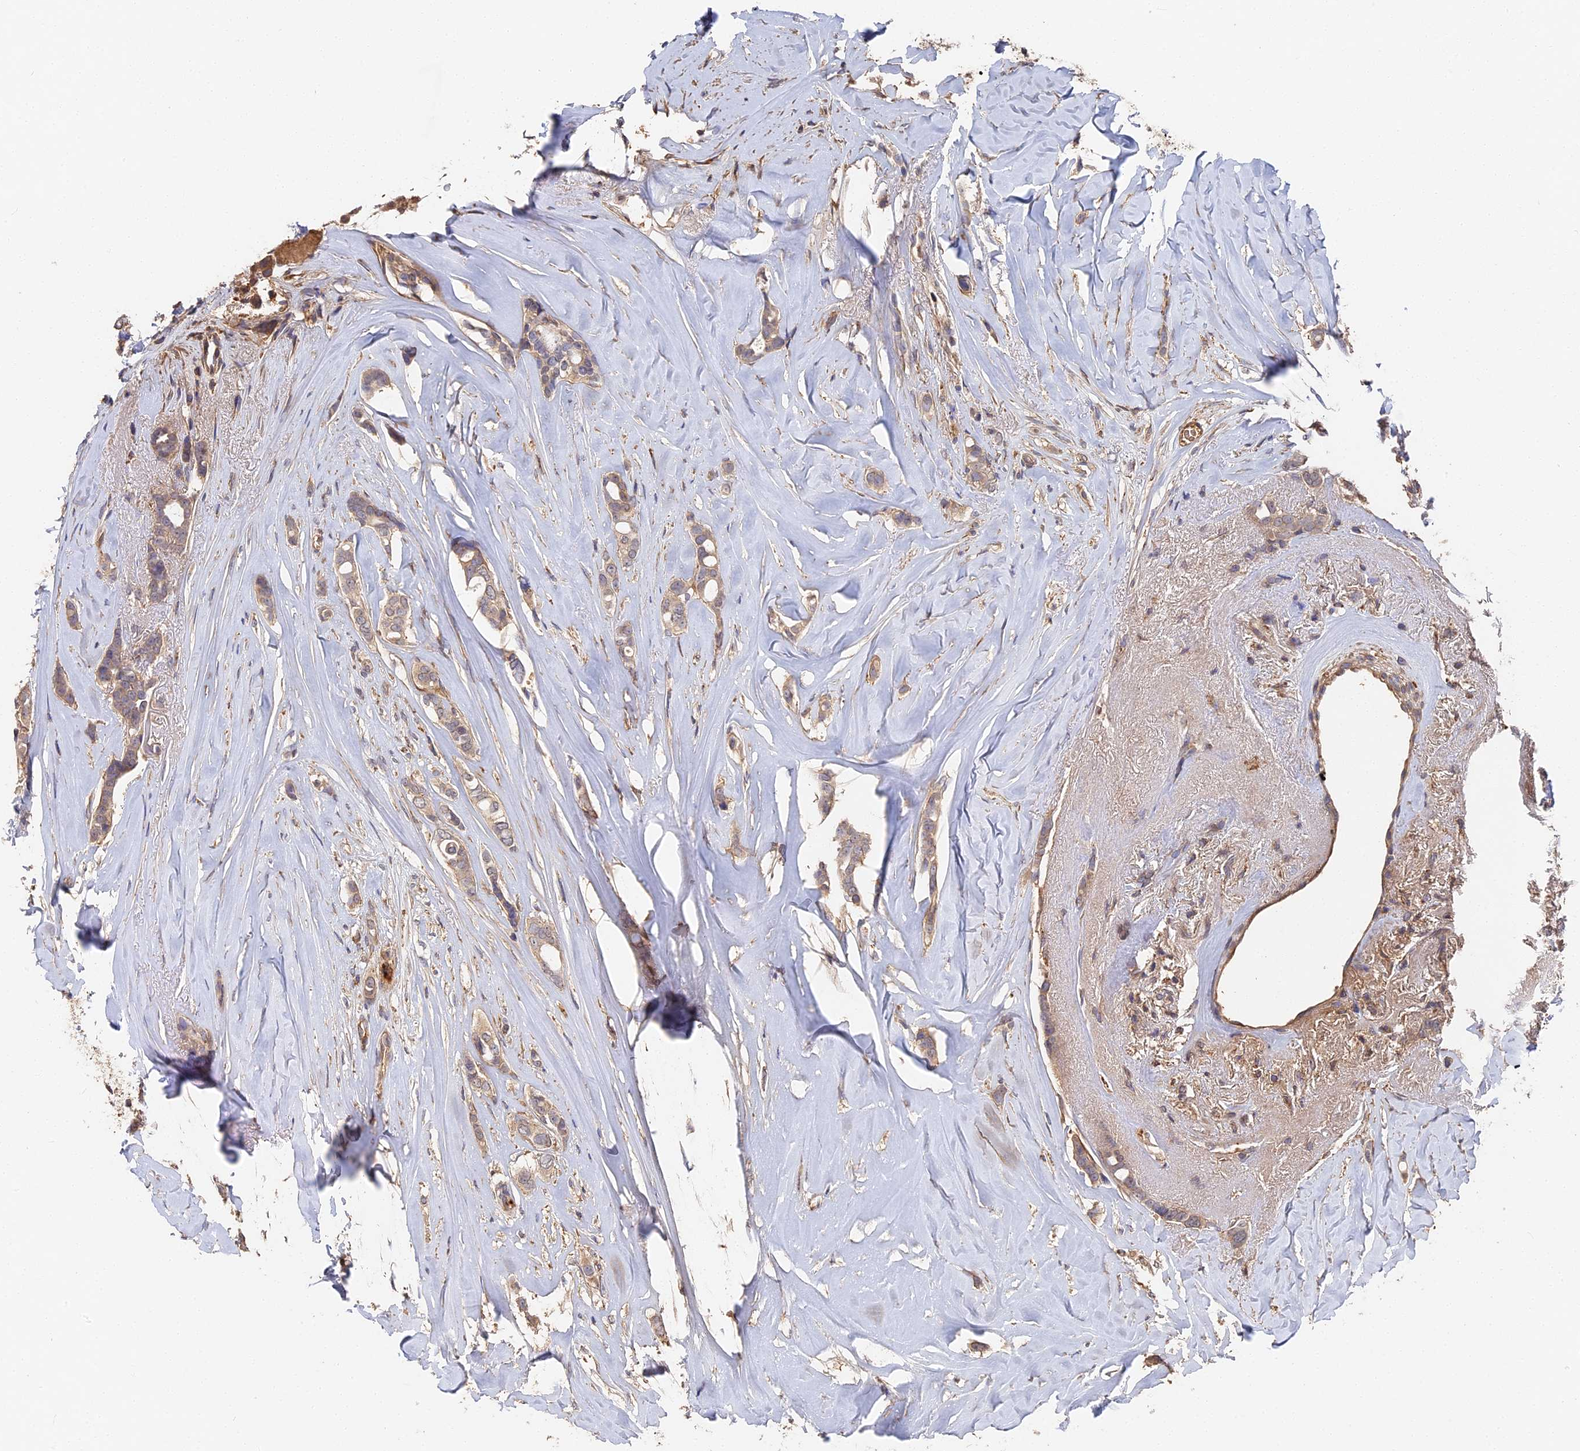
{"staining": {"intensity": "weak", "quantity": ">75%", "location": "cytoplasmic/membranous"}, "tissue": "breast cancer", "cell_type": "Tumor cells", "image_type": "cancer", "snomed": [{"axis": "morphology", "description": "Lobular carcinoma"}, {"axis": "topography", "description": "Breast"}], "caption": "Immunohistochemical staining of human breast lobular carcinoma displays low levels of weak cytoplasmic/membranous expression in approximately >75% of tumor cells.", "gene": "DHRS11", "patient": {"sex": "female", "age": 51}}